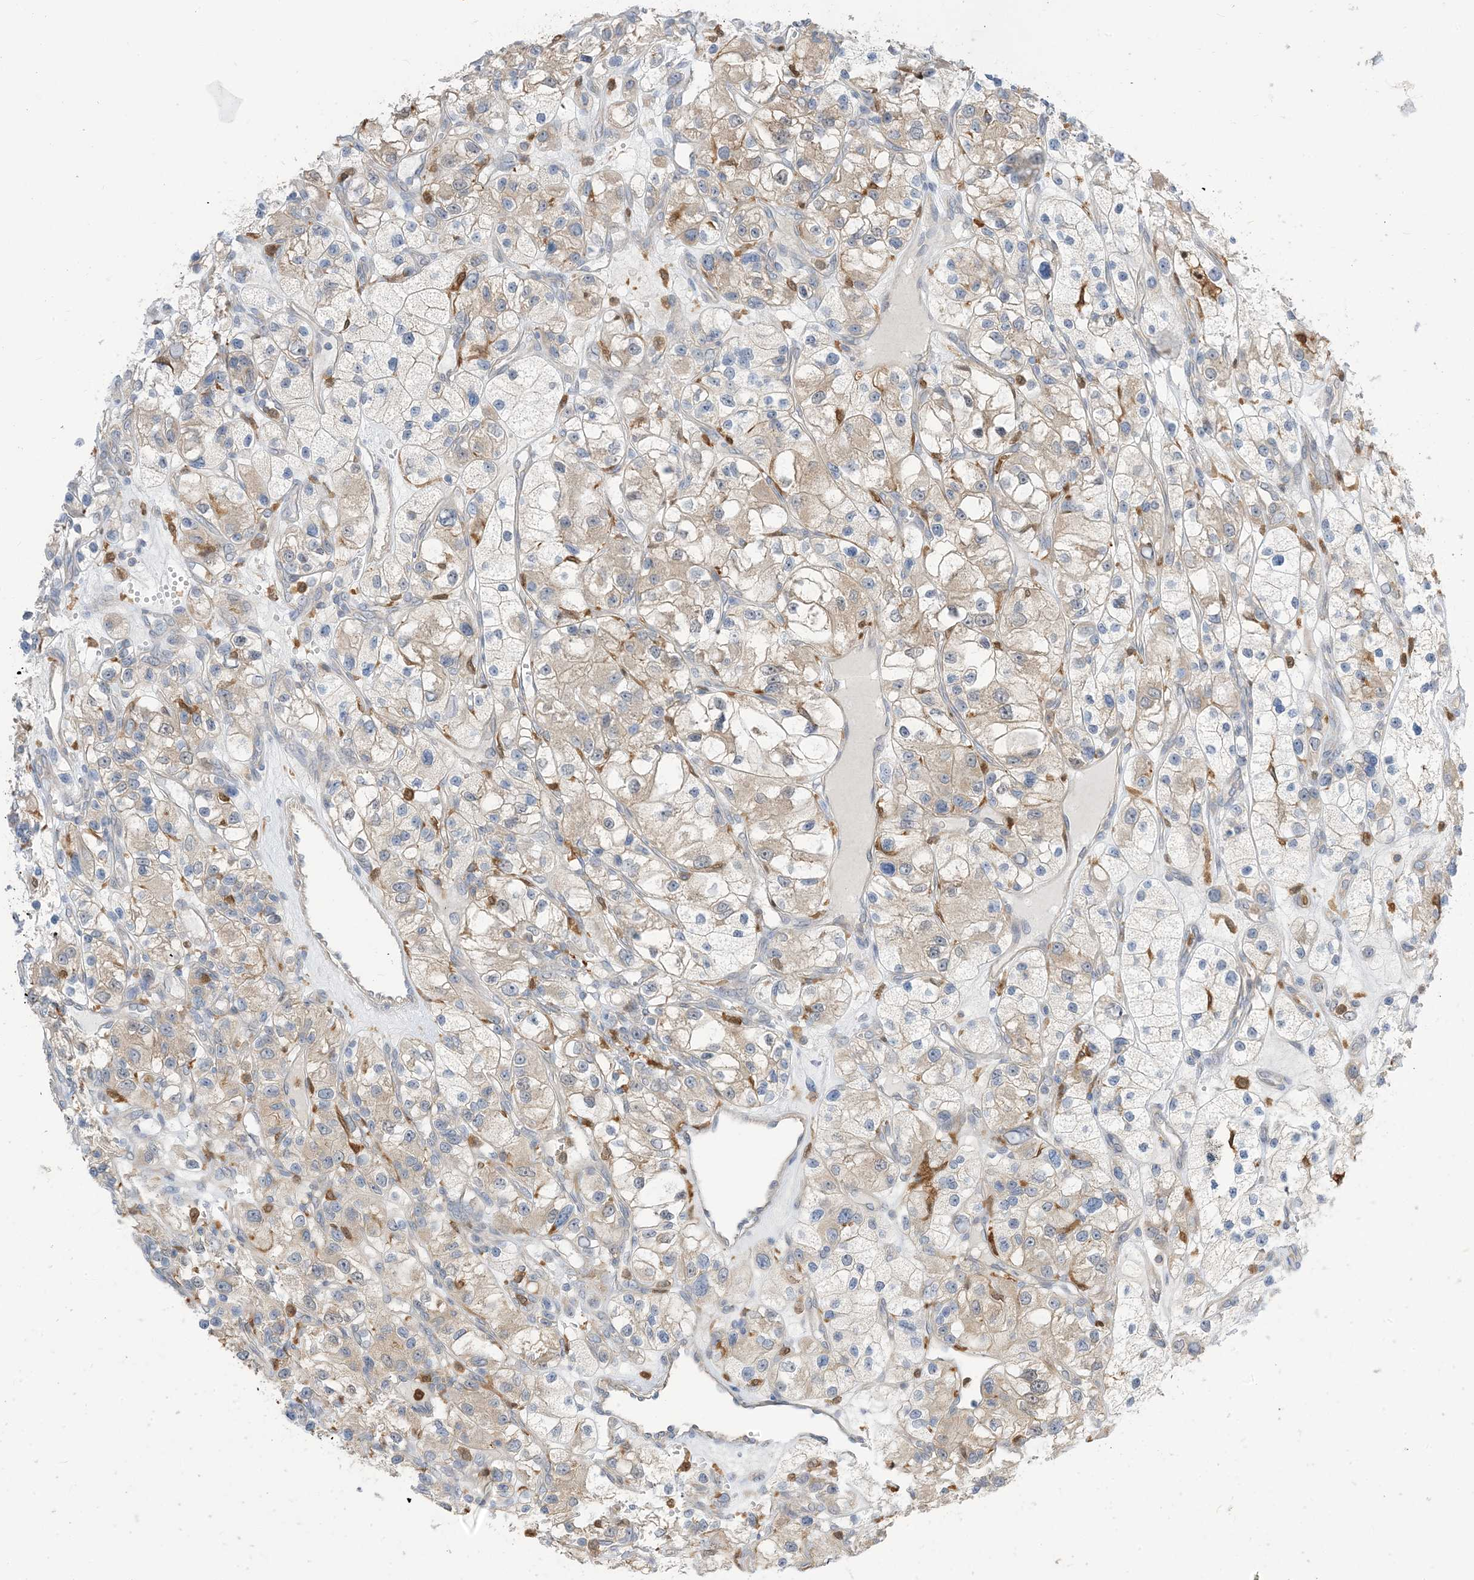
{"staining": {"intensity": "weak", "quantity": "25%-75%", "location": "cytoplasmic/membranous"}, "tissue": "renal cancer", "cell_type": "Tumor cells", "image_type": "cancer", "snomed": [{"axis": "morphology", "description": "Adenocarcinoma, NOS"}, {"axis": "topography", "description": "Kidney"}], "caption": "Immunohistochemistry (IHC) of human renal cancer (adenocarcinoma) exhibits low levels of weak cytoplasmic/membranous staining in approximately 25%-75% of tumor cells.", "gene": "NAGK", "patient": {"sex": "female", "age": 57}}